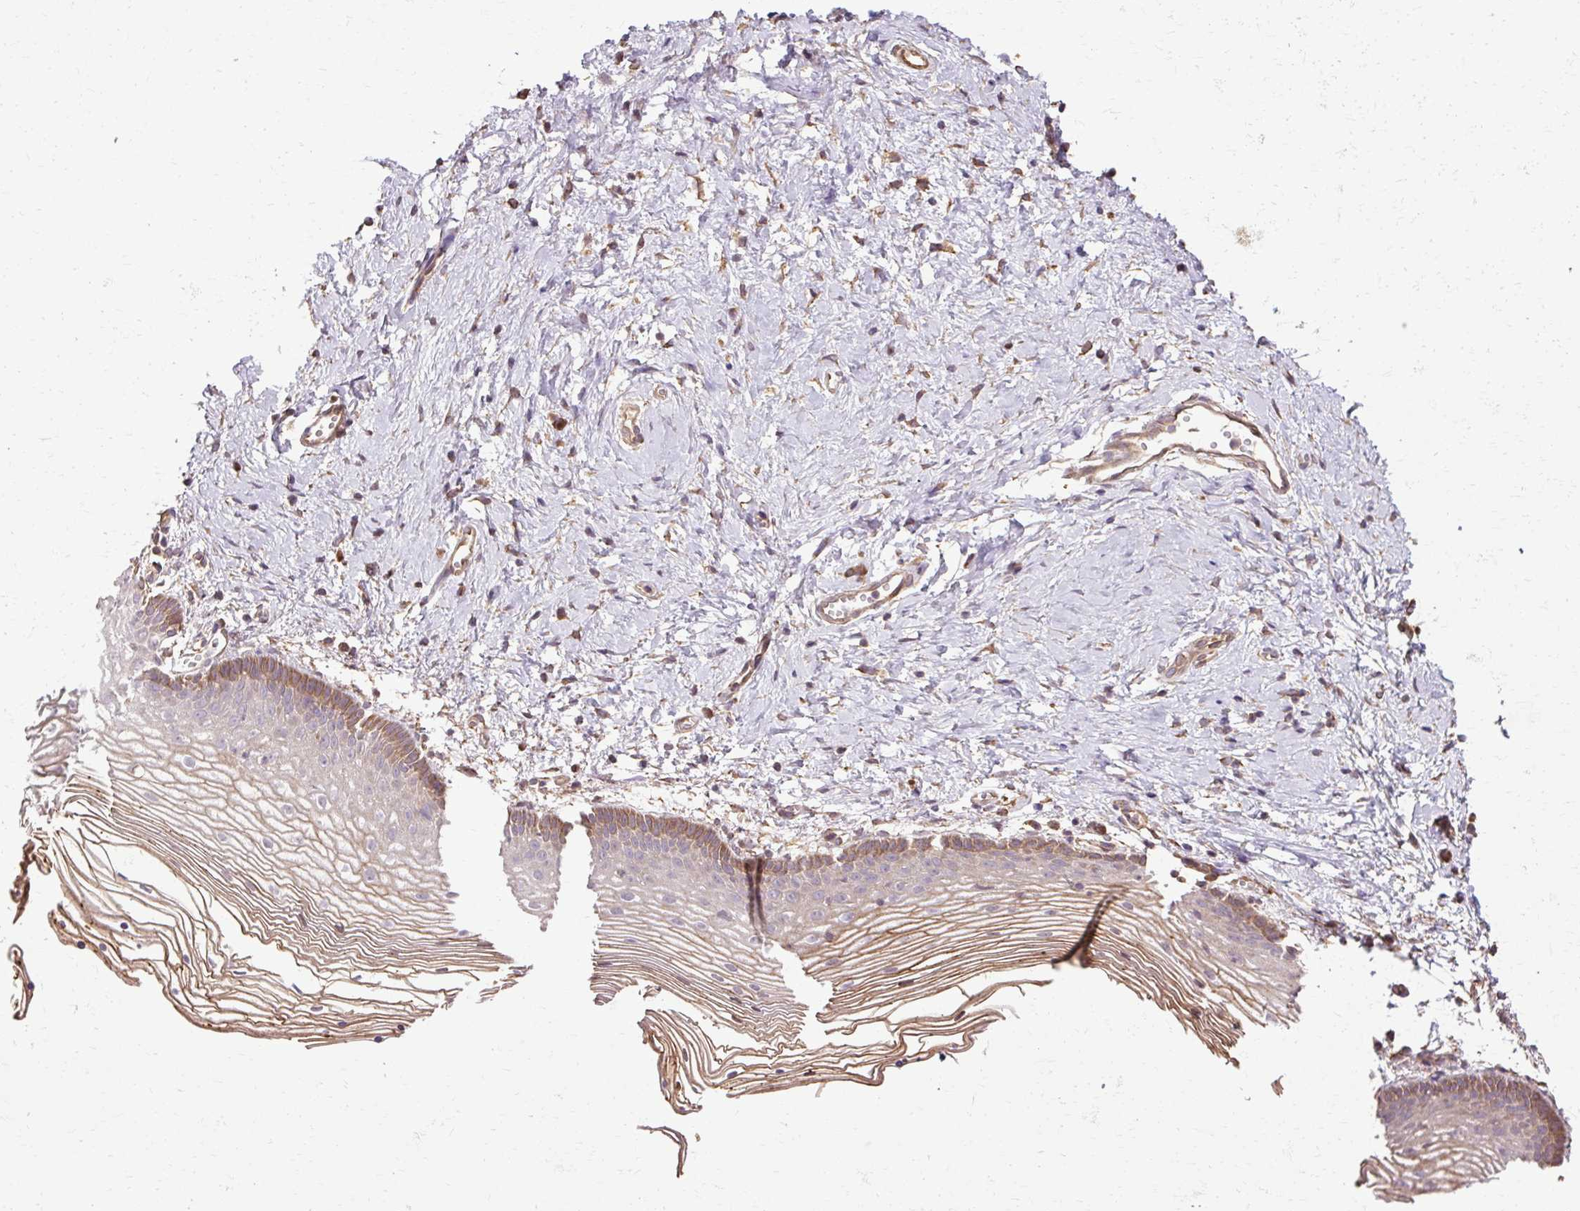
{"staining": {"intensity": "moderate", "quantity": "25%-75%", "location": "cytoplasmic/membranous"}, "tissue": "vagina", "cell_type": "Squamous epithelial cells", "image_type": "normal", "snomed": [{"axis": "morphology", "description": "Normal tissue, NOS"}, {"axis": "topography", "description": "Vagina"}], "caption": "Immunohistochemistry image of benign vagina: vagina stained using immunohistochemistry reveals medium levels of moderate protein expression localized specifically in the cytoplasmic/membranous of squamous epithelial cells, appearing as a cytoplasmic/membranous brown color.", "gene": "FLRT1", "patient": {"sex": "female", "age": 56}}